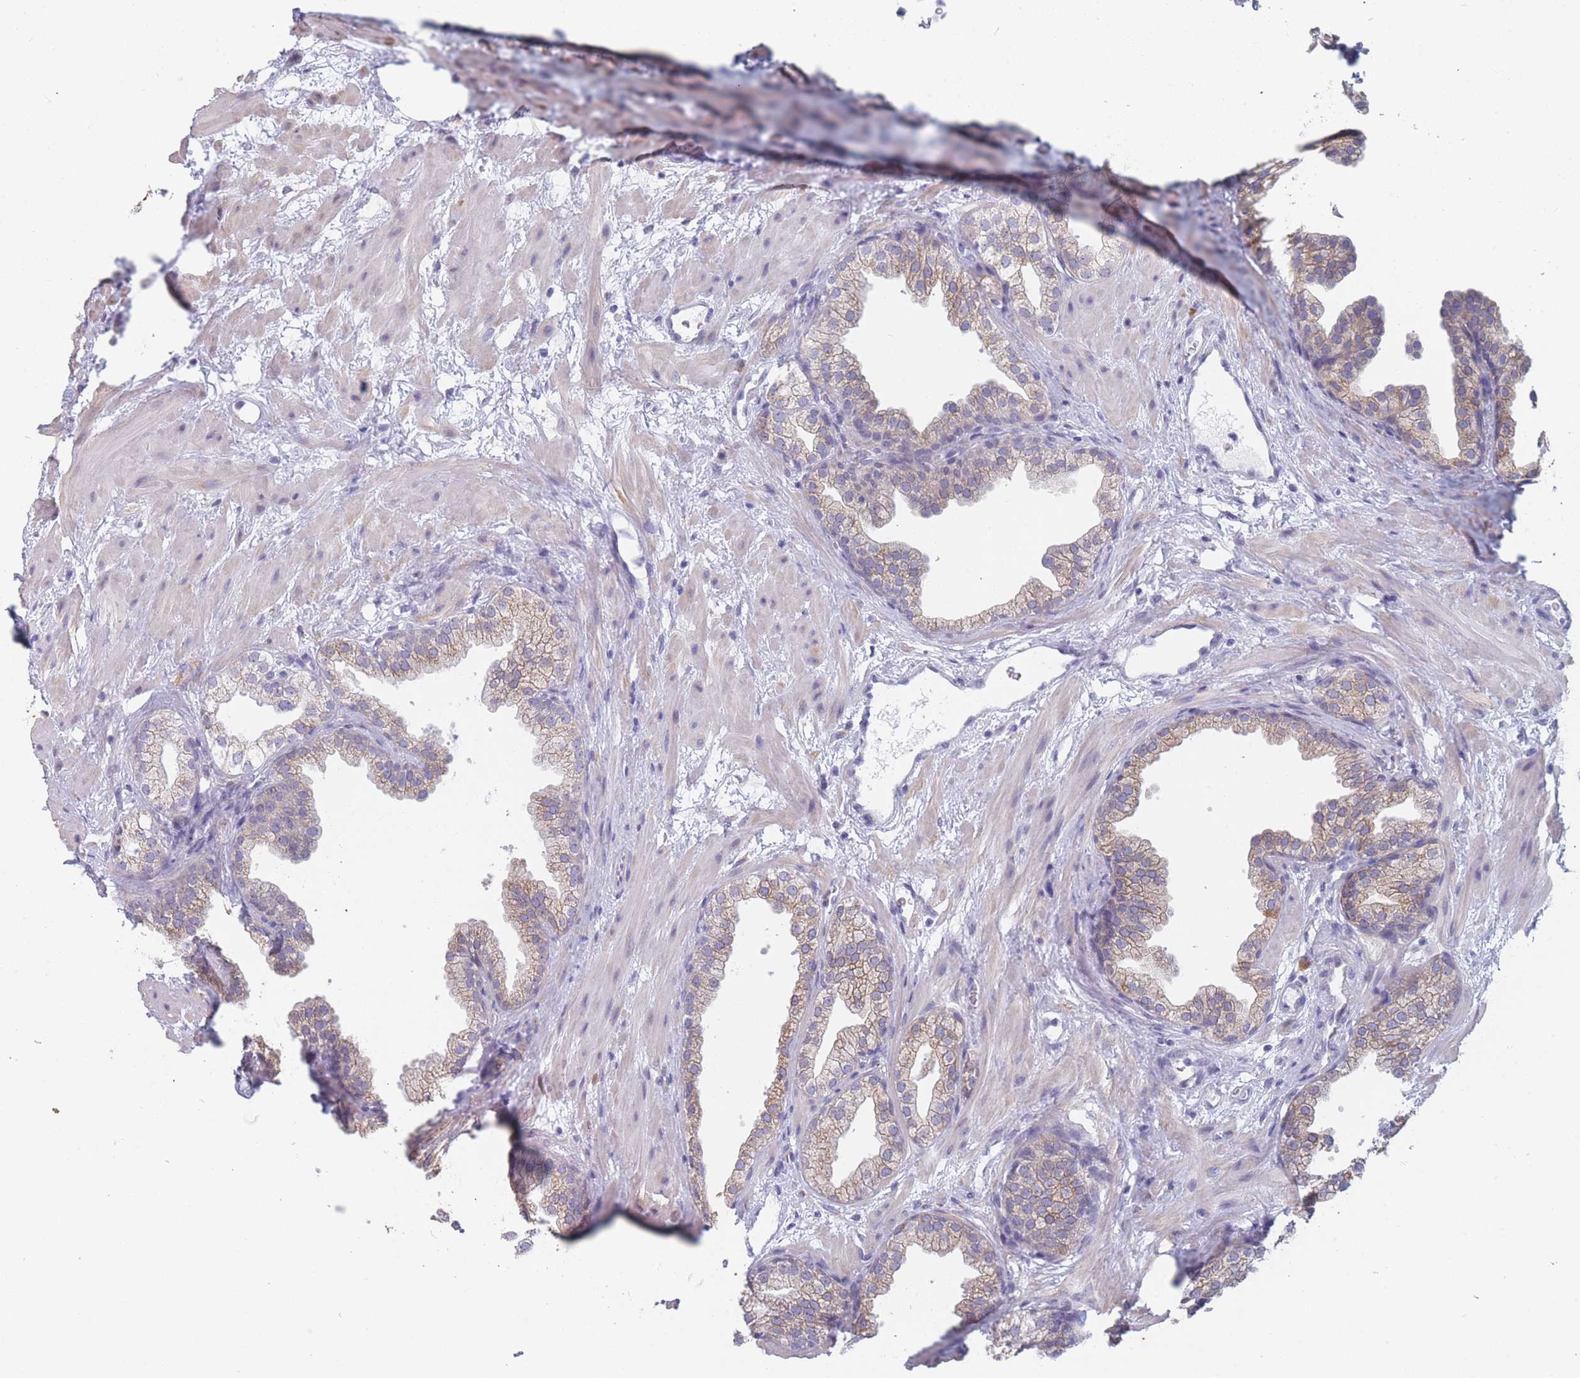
{"staining": {"intensity": "weak", "quantity": "25%-75%", "location": "cytoplasmic/membranous"}, "tissue": "prostate", "cell_type": "Glandular cells", "image_type": "normal", "snomed": [{"axis": "morphology", "description": "Normal tissue, NOS"}, {"axis": "topography", "description": "Prostate"}], "caption": "Prostate stained for a protein (brown) reveals weak cytoplasmic/membranous positive expression in about 25%-75% of glandular cells.", "gene": "TMED10", "patient": {"sex": "male", "age": 37}}